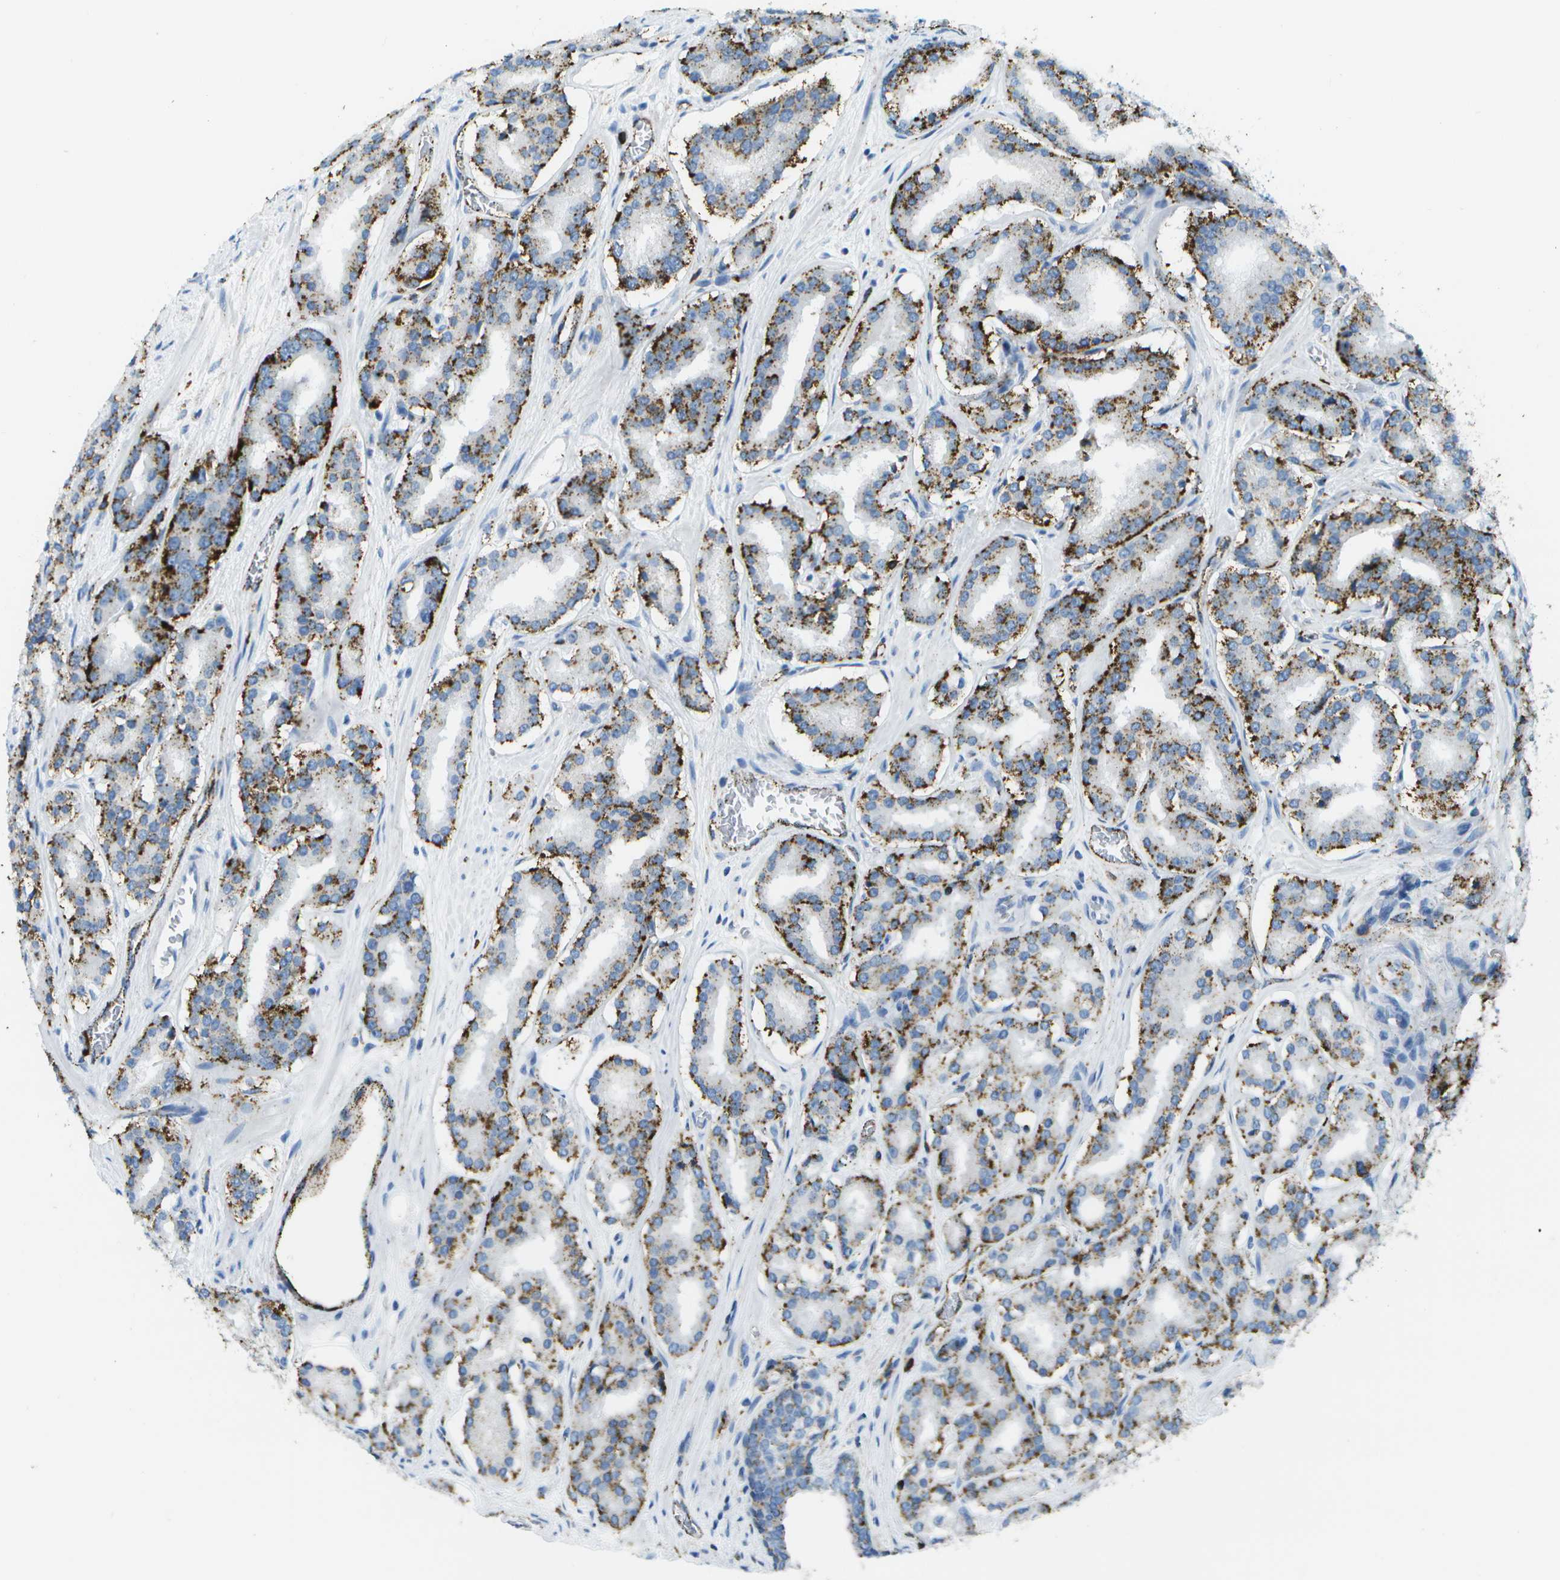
{"staining": {"intensity": "strong", "quantity": ">75%", "location": "cytoplasmic/membranous"}, "tissue": "prostate cancer", "cell_type": "Tumor cells", "image_type": "cancer", "snomed": [{"axis": "morphology", "description": "Adenocarcinoma, High grade"}, {"axis": "topography", "description": "Prostate"}], "caption": "Prostate cancer stained with immunohistochemistry (IHC) demonstrates strong cytoplasmic/membranous expression in approximately >75% of tumor cells.", "gene": "PRCP", "patient": {"sex": "male", "age": 60}}